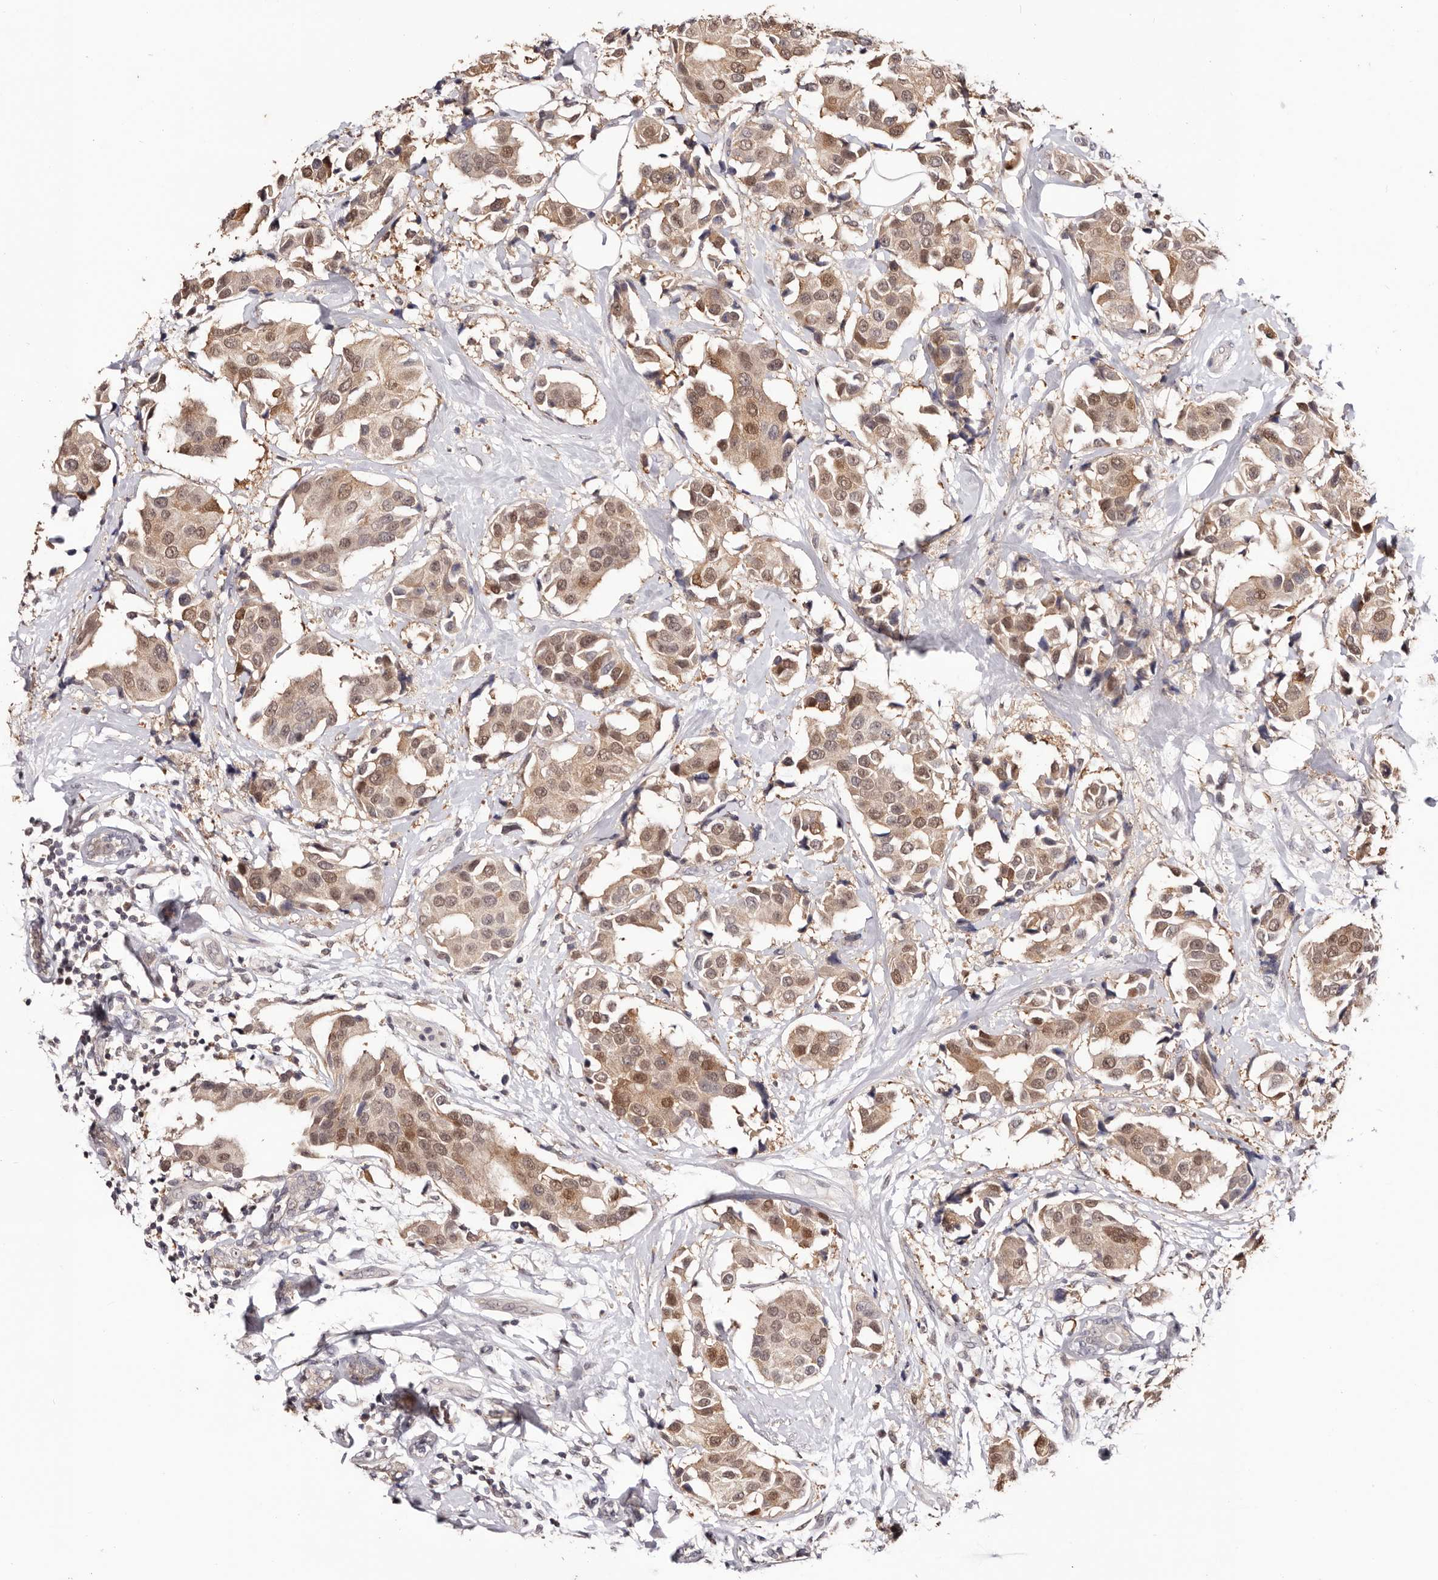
{"staining": {"intensity": "moderate", "quantity": ">75%", "location": "cytoplasmic/membranous,nuclear"}, "tissue": "breast cancer", "cell_type": "Tumor cells", "image_type": "cancer", "snomed": [{"axis": "morphology", "description": "Normal tissue, NOS"}, {"axis": "morphology", "description": "Duct carcinoma"}, {"axis": "topography", "description": "Breast"}], "caption": "This micrograph reveals immunohistochemistry staining of human breast invasive ductal carcinoma, with medium moderate cytoplasmic/membranous and nuclear positivity in about >75% of tumor cells.", "gene": "TYW3", "patient": {"sex": "female", "age": 39}}